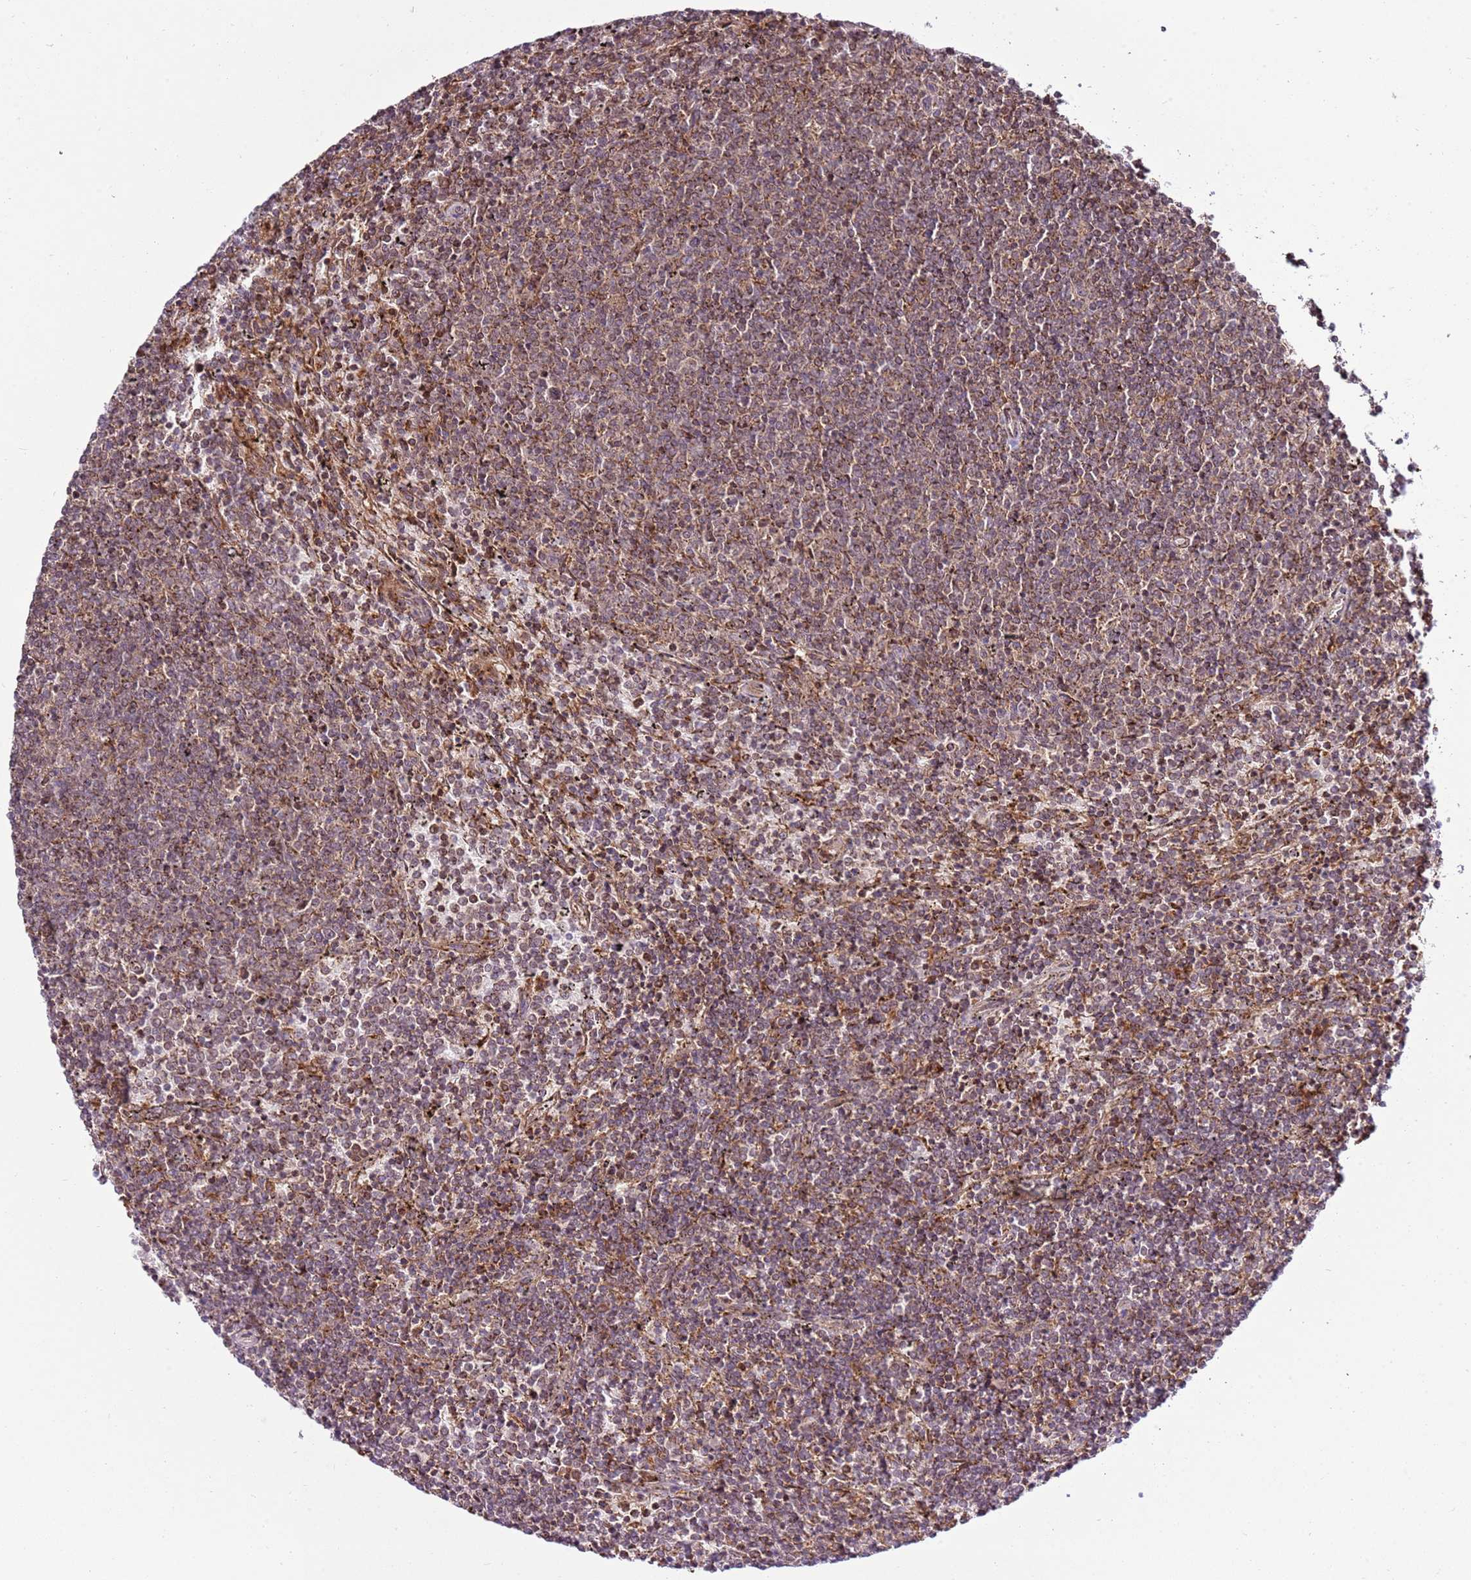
{"staining": {"intensity": "moderate", "quantity": ">75%", "location": "cytoplasmic/membranous"}, "tissue": "lymphoma", "cell_type": "Tumor cells", "image_type": "cancer", "snomed": [{"axis": "morphology", "description": "Malignant lymphoma, non-Hodgkin's type, Low grade"}, {"axis": "topography", "description": "Spleen"}], "caption": "Protein expression analysis of human lymphoma reveals moderate cytoplasmic/membranous staining in about >75% of tumor cells.", "gene": "RASA3", "patient": {"sex": "female", "age": 50}}